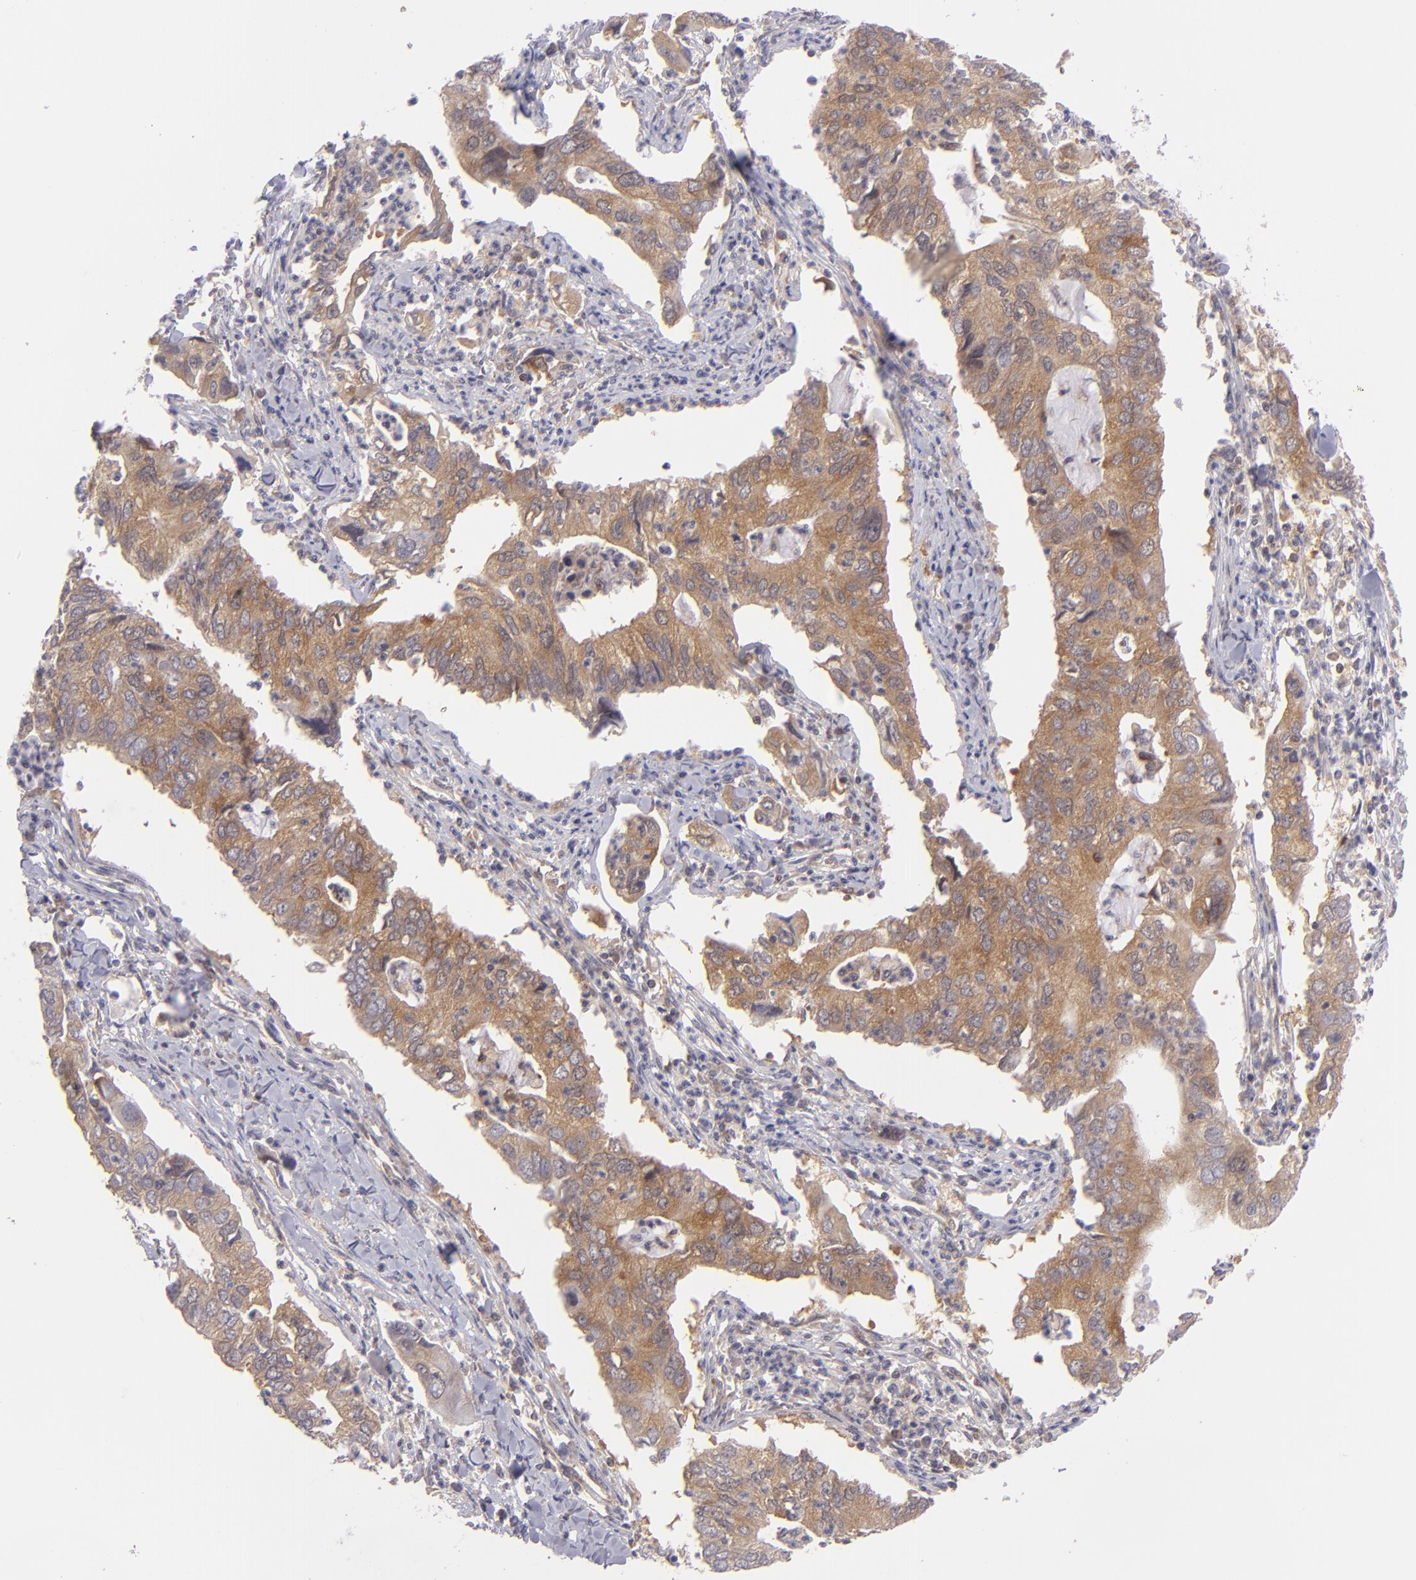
{"staining": {"intensity": "moderate", "quantity": ">75%", "location": "cytoplasmic/membranous"}, "tissue": "lung cancer", "cell_type": "Tumor cells", "image_type": "cancer", "snomed": [{"axis": "morphology", "description": "Adenocarcinoma, NOS"}, {"axis": "topography", "description": "Lung"}], "caption": "The micrograph displays staining of lung cancer, revealing moderate cytoplasmic/membranous protein staining (brown color) within tumor cells.", "gene": "PTPN13", "patient": {"sex": "male", "age": 48}}